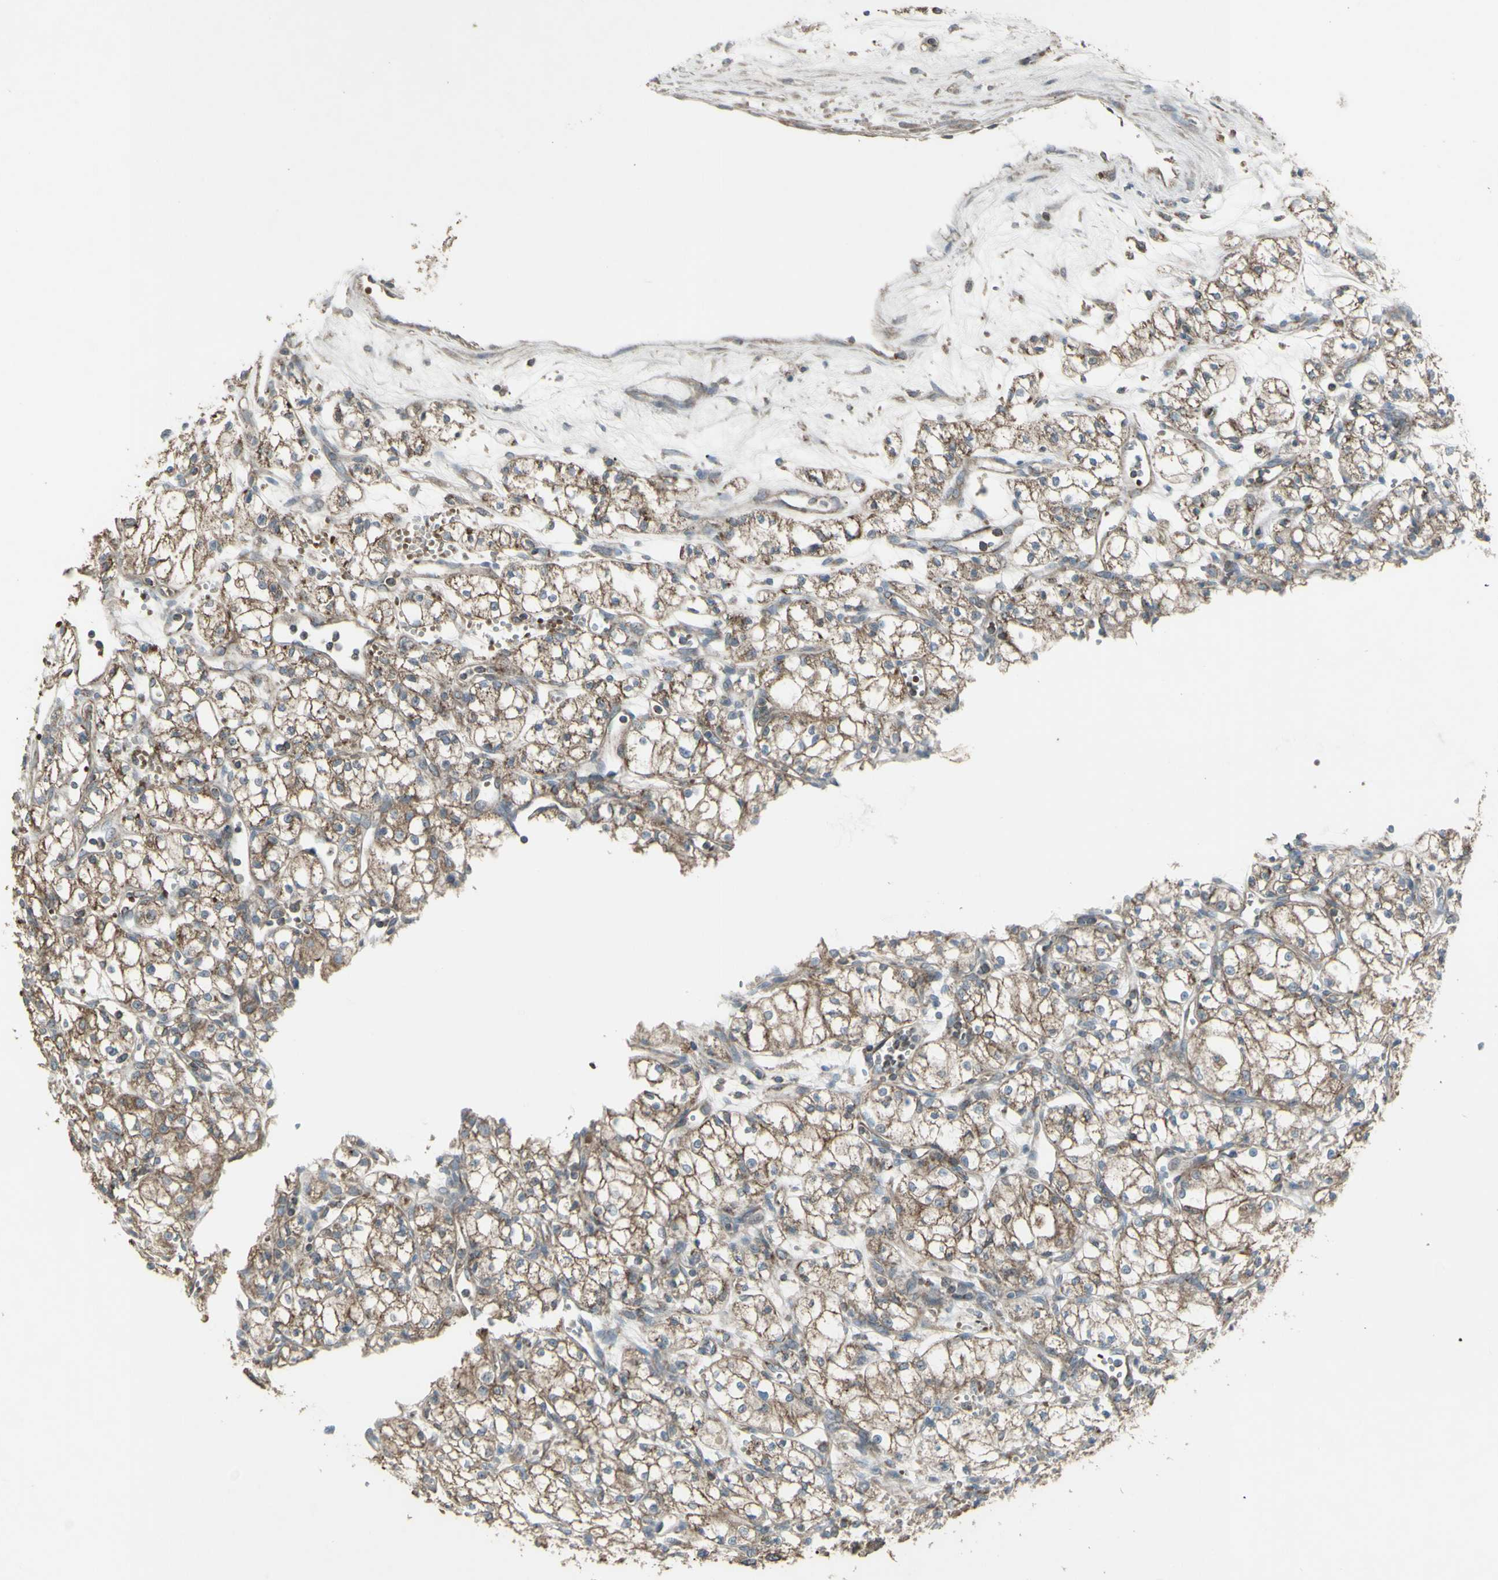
{"staining": {"intensity": "moderate", "quantity": ">75%", "location": "cytoplasmic/membranous"}, "tissue": "renal cancer", "cell_type": "Tumor cells", "image_type": "cancer", "snomed": [{"axis": "morphology", "description": "Normal tissue, NOS"}, {"axis": "morphology", "description": "Adenocarcinoma, NOS"}, {"axis": "topography", "description": "Kidney"}], "caption": "Immunohistochemical staining of human renal cancer (adenocarcinoma) shows moderate cytoplasmic/membranous protein expression in approximately >75% of tumor cells.", "gene": "SHC1", "patient": {"sex": "male", "age": 59}}